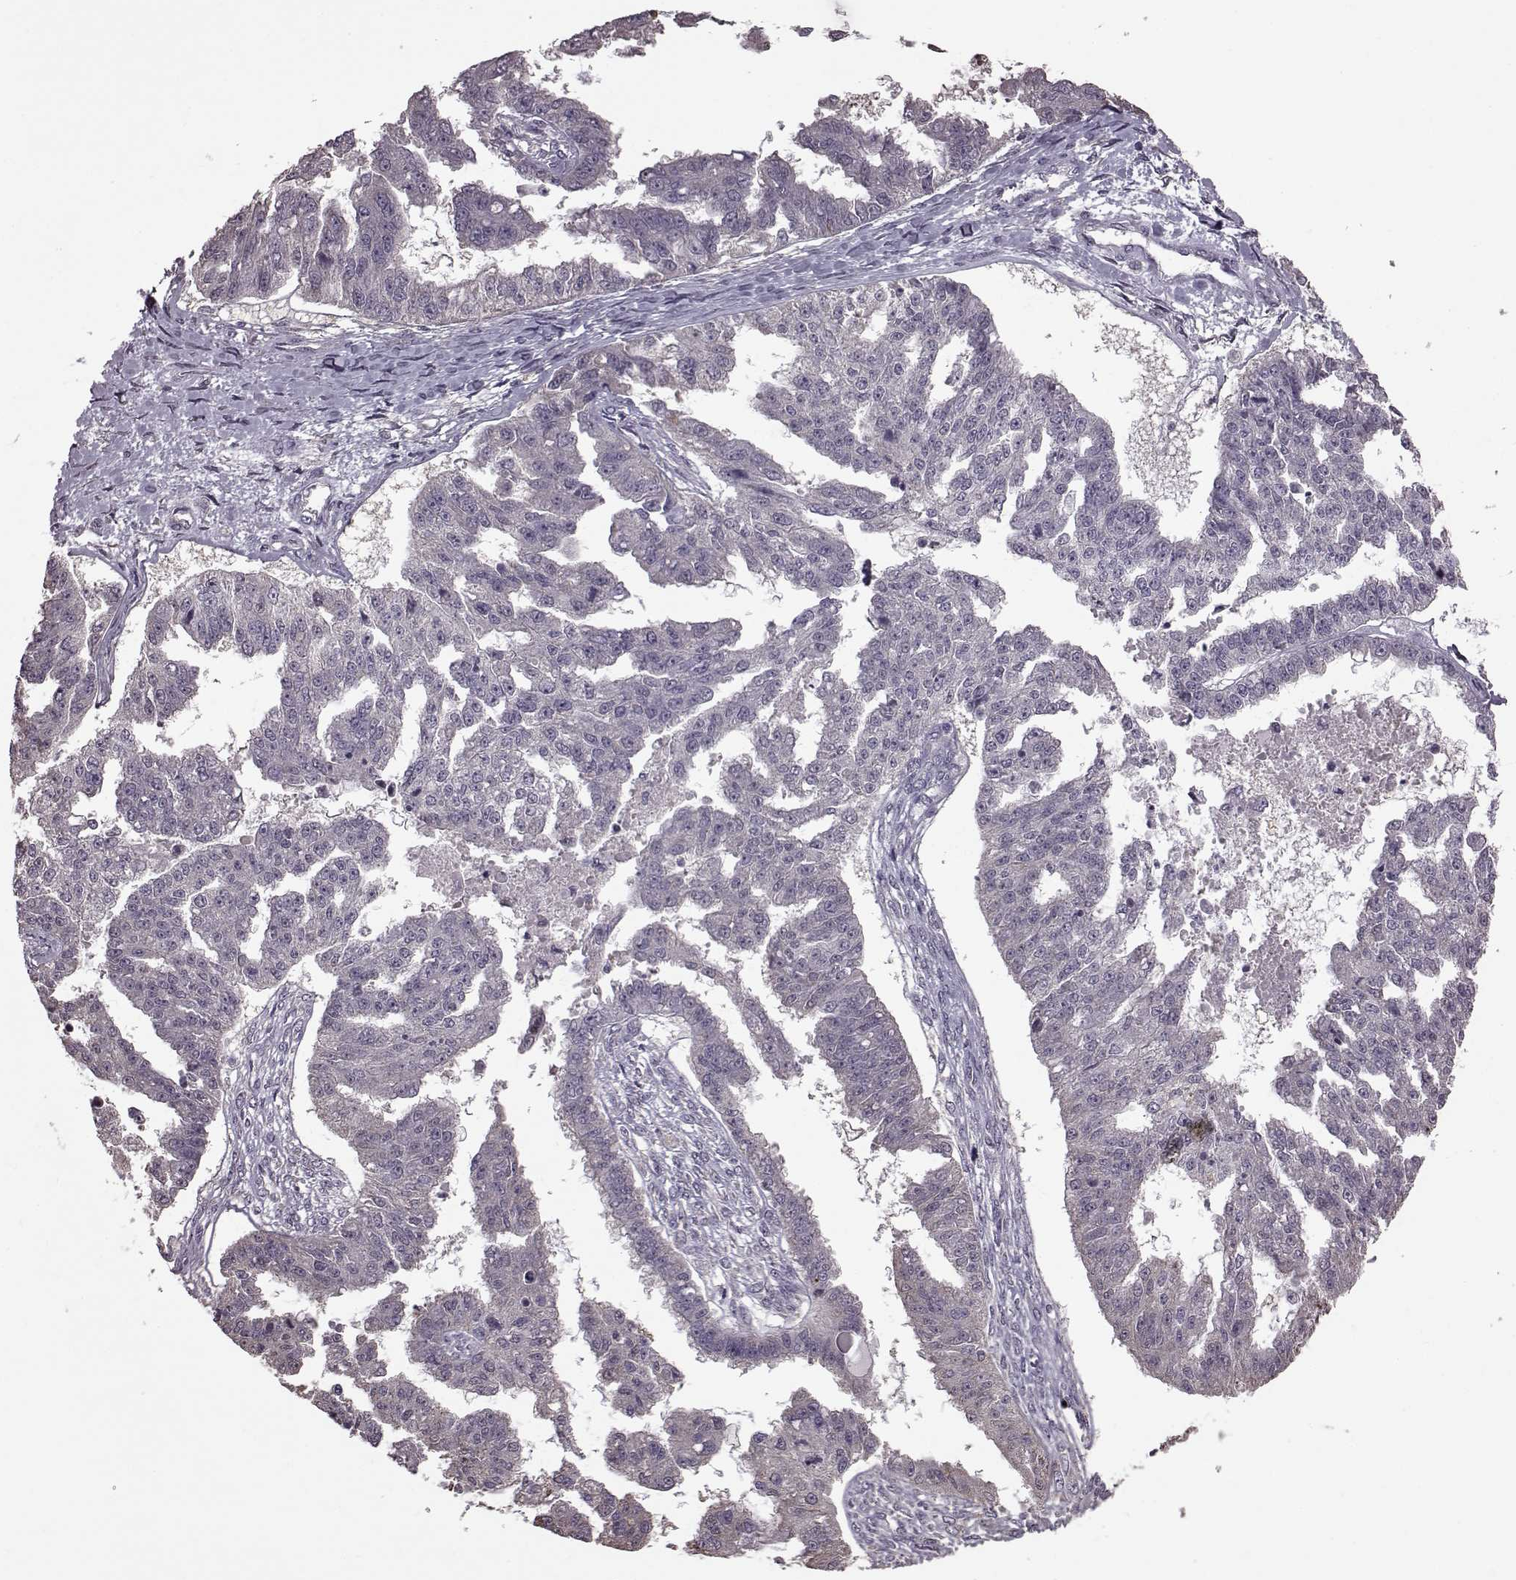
{"staining": {"intensity": "negative", "quantity": "none", "location": "none"}, "tissue": "ovarian cancer", "cell_type": "Tumor cells", "image_type": "cancer", "snomed": [{"axis": "morphology", "description": "Cystadenocarcinoma, serous, NOS"}, {"axis": "topography", "description": "Ovary"}], "caption": "Tumor cells are negative for brown protein staining in ovarian serous cystadenocarcinoma.", "gene": "NME1-NME2", "patient": {"sex": "female", "age": 58}}